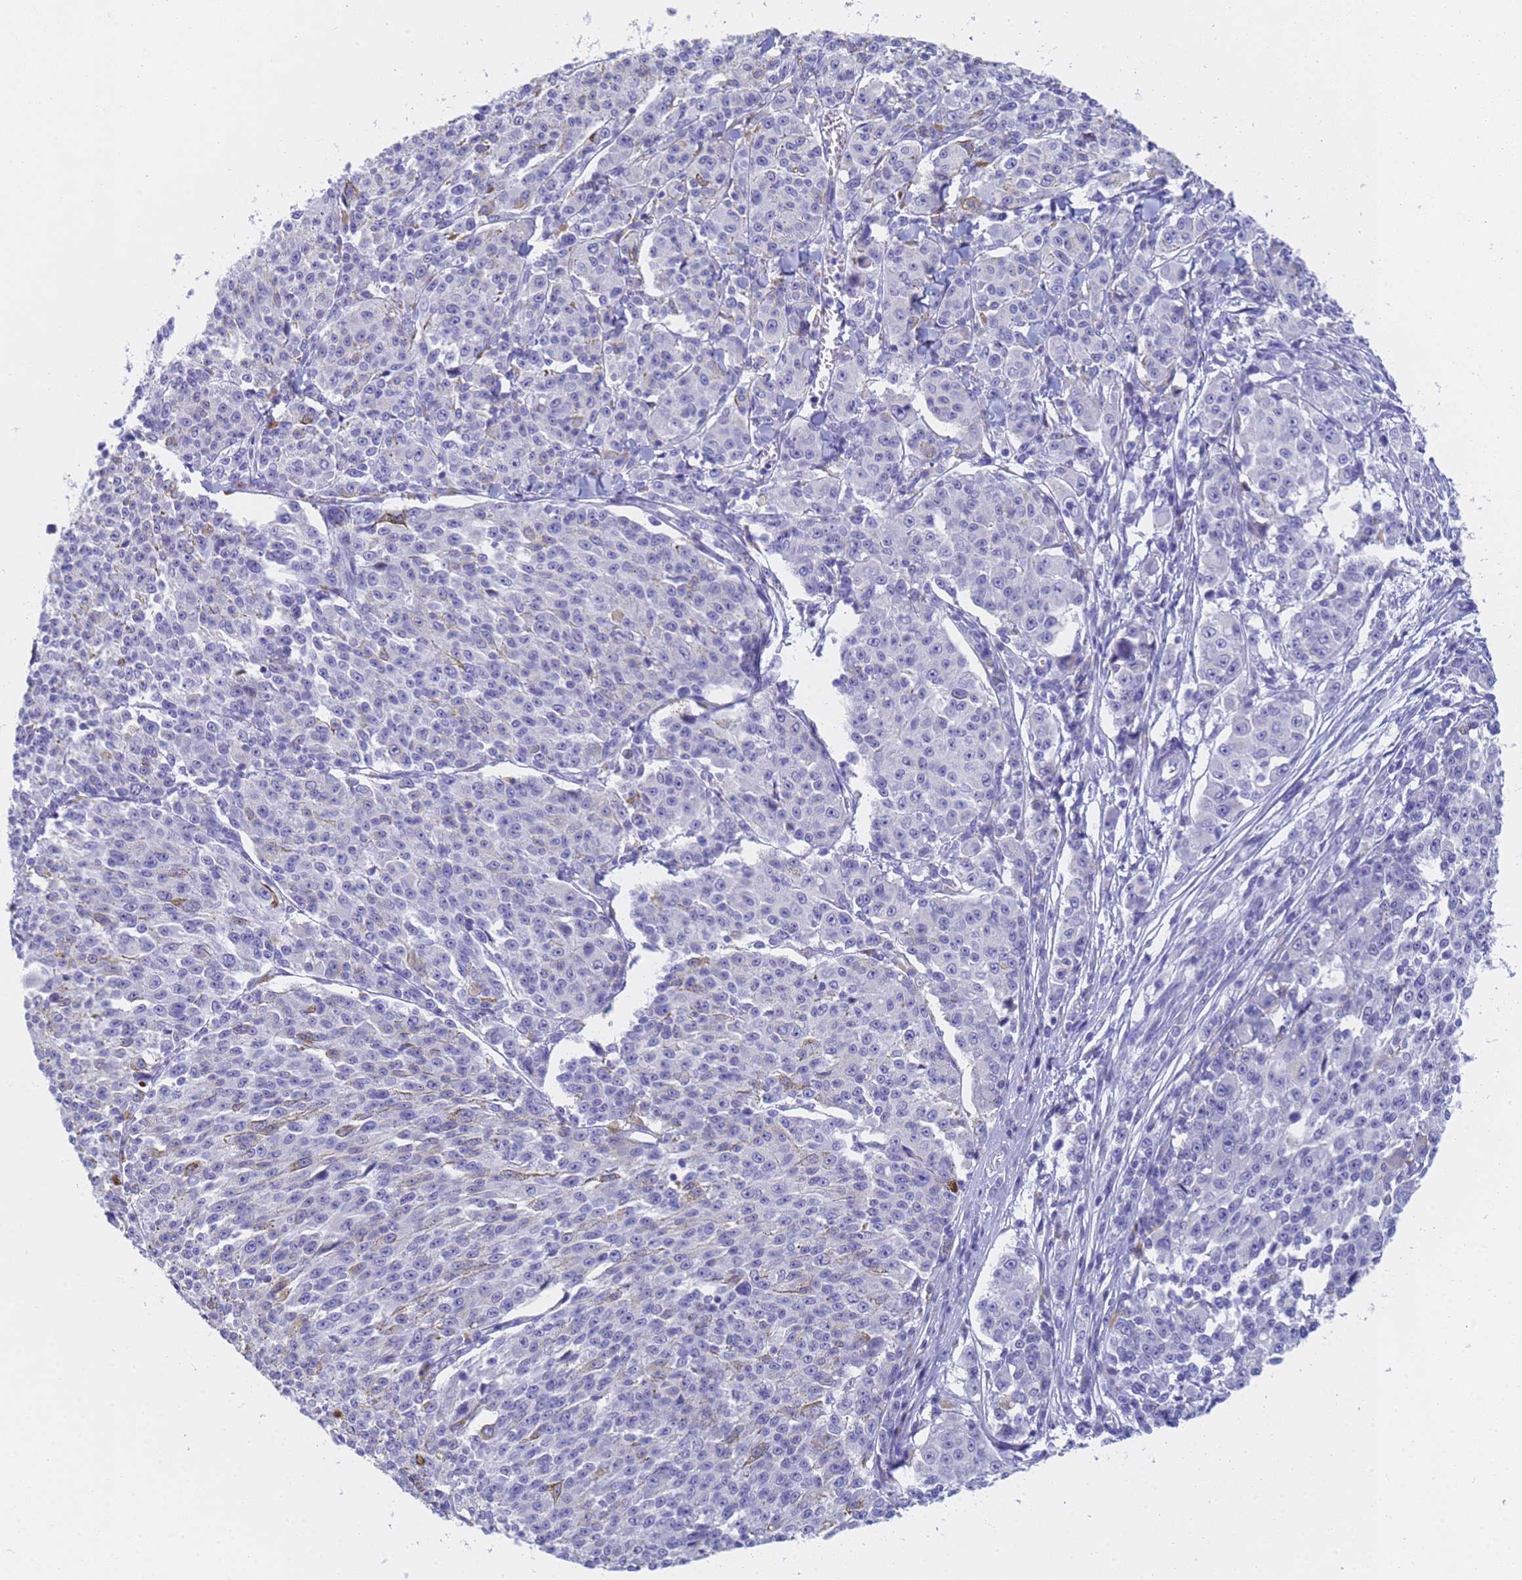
{"staining": {"intensity": "negative", "quantity": "none", "location": "none"}, "tissue": "melanoma", "cell_type": "Tumor cells", "image_type": "cancer", "snomed": [{"axis": "morphology", "description": "Malignant melanoma, NOS"}, {"axis": "topography", "description": "Skin"}], "caption": "A micrograph of malignant melanoma stained for a protein exhibits no brown staining in tumor cells.", "gene": "STATH", "patient": {"sex": "female", "age": 52}}